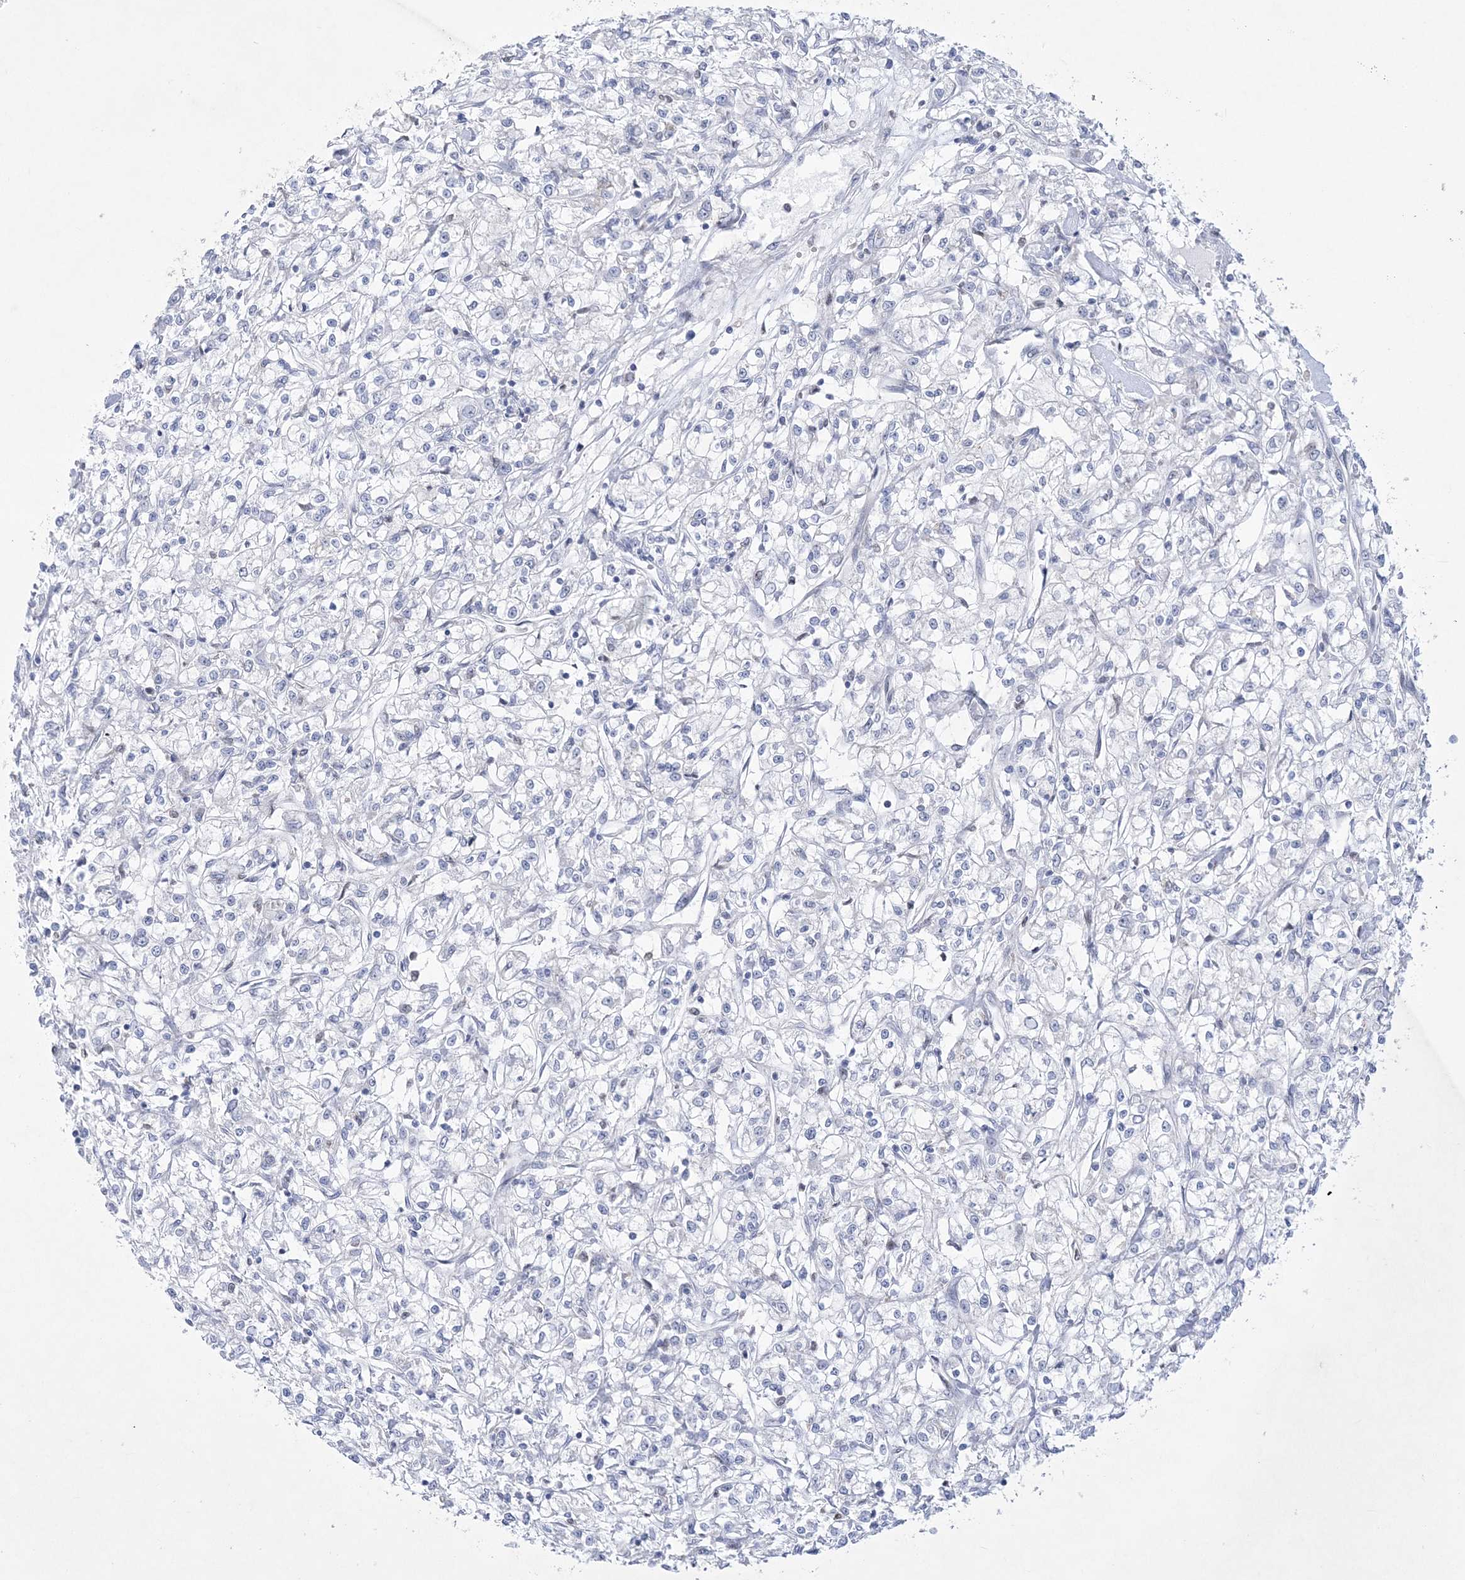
{"staining": {"intensity": "negative", "quantity": "none", "location": "none"}, "tissue": "renal cancer", "cell_type": "Tumor cells", "image_type": "cancer", "snomed": [{"axis": "morphology", "description": "Adenocarcinoma, NOS"}, {"axis": "topography", "description": "Kidney"}], "caption": "A photomicrograph of adenocarcinoma (renal) stained for a protein displays no brown staining in tumor cells.", "gene": "WDR27", "patient": {"sex": "female", "age": 59}}